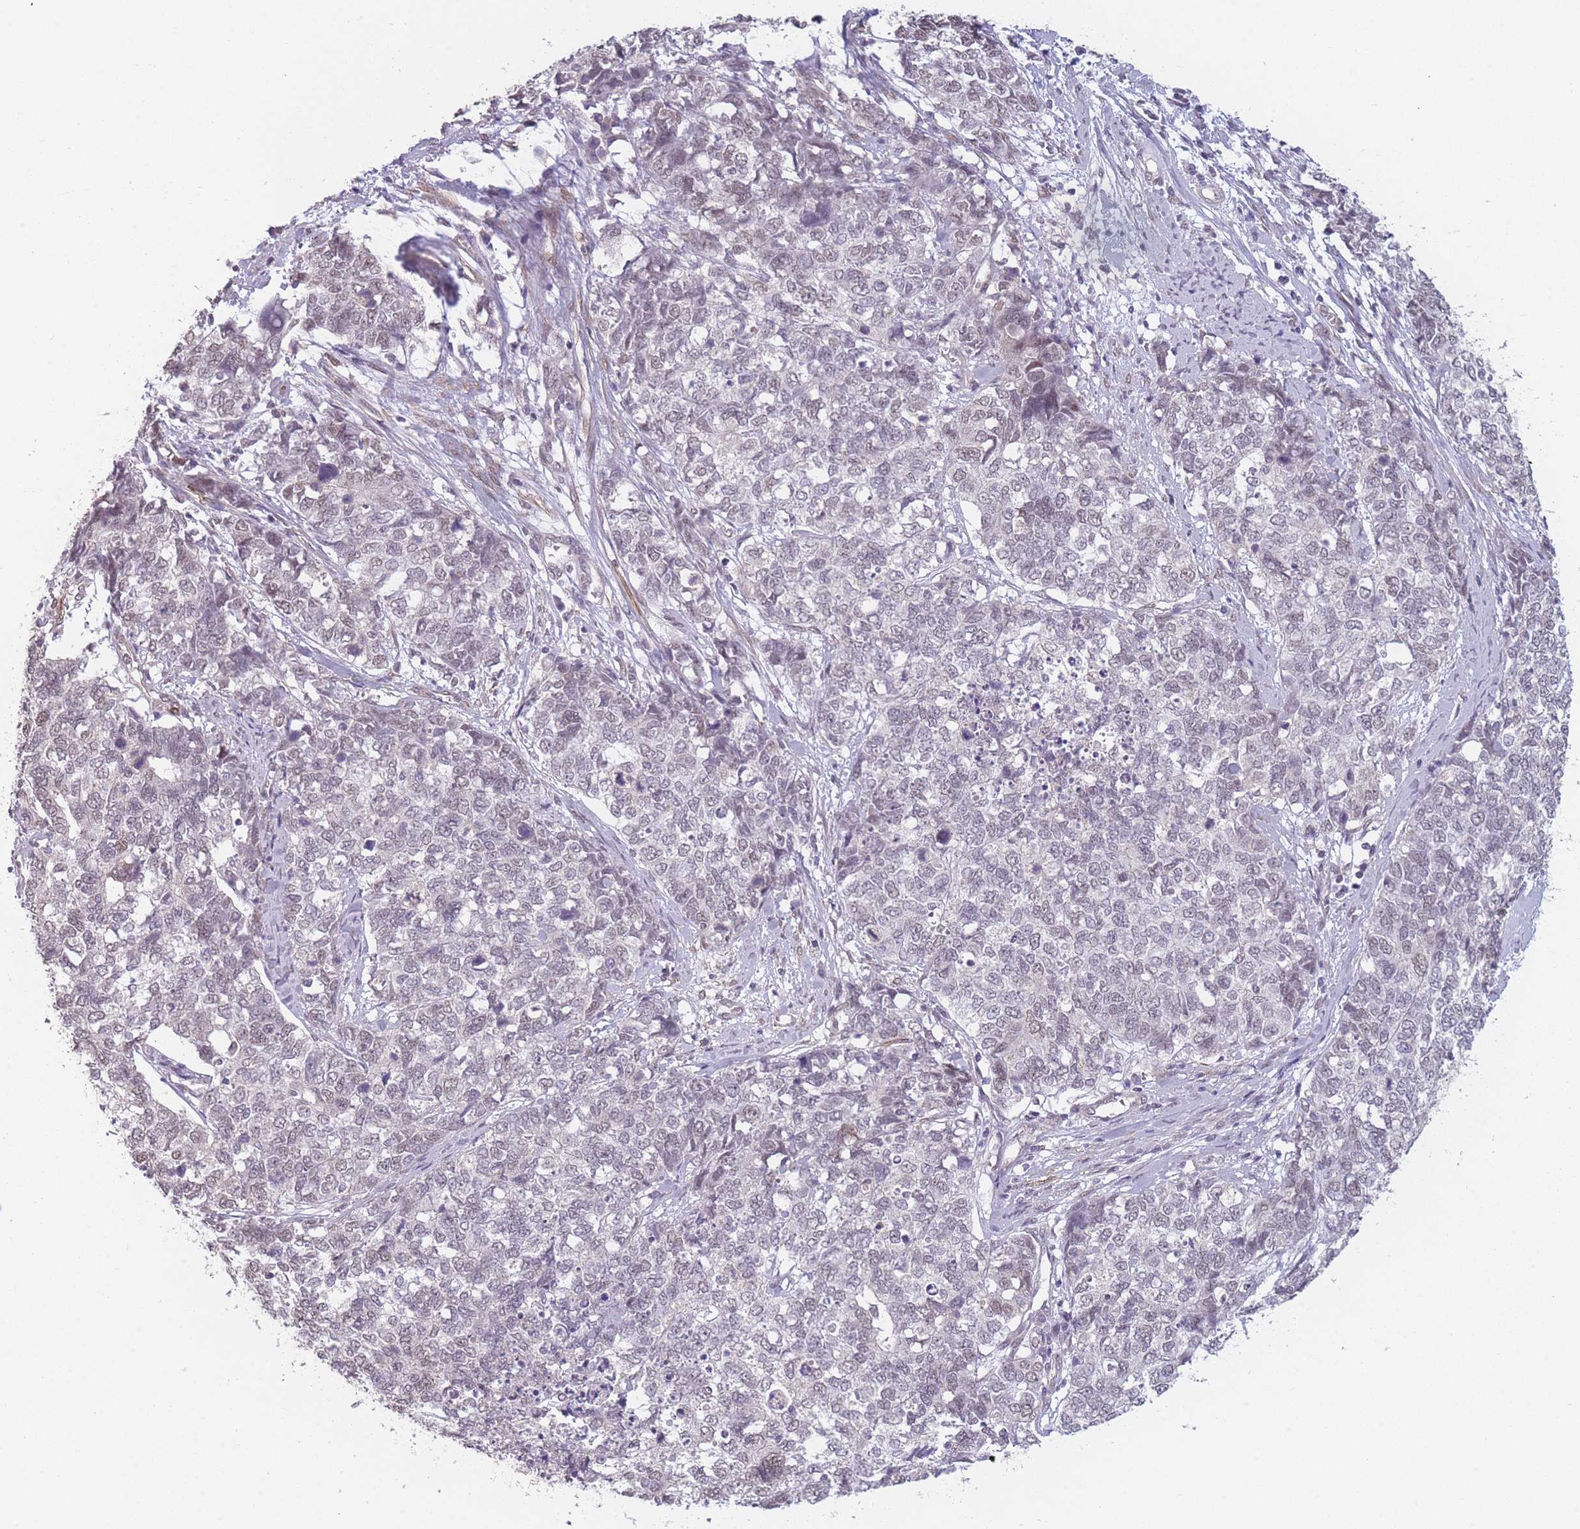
{"staining": {"intensity": "weak", "quantity": "<25%", "location": "nuclear"}, "tissue": "cervical cancer", "cell_type": "Tumor cells", "image_type": "cancer", "snomed": [{"axis": "morphology", "description": "Squamous cell carcinoma, NOS"}, {"axis": "topography", "description": "Cervix"}], "caption": "DAB immunohistochemical staining of human cervical squamous cell carcinoma shows no significant expression in tumor cells.", "gene": "SIN3B", "patient": {"sex": "female", "age": 63}}